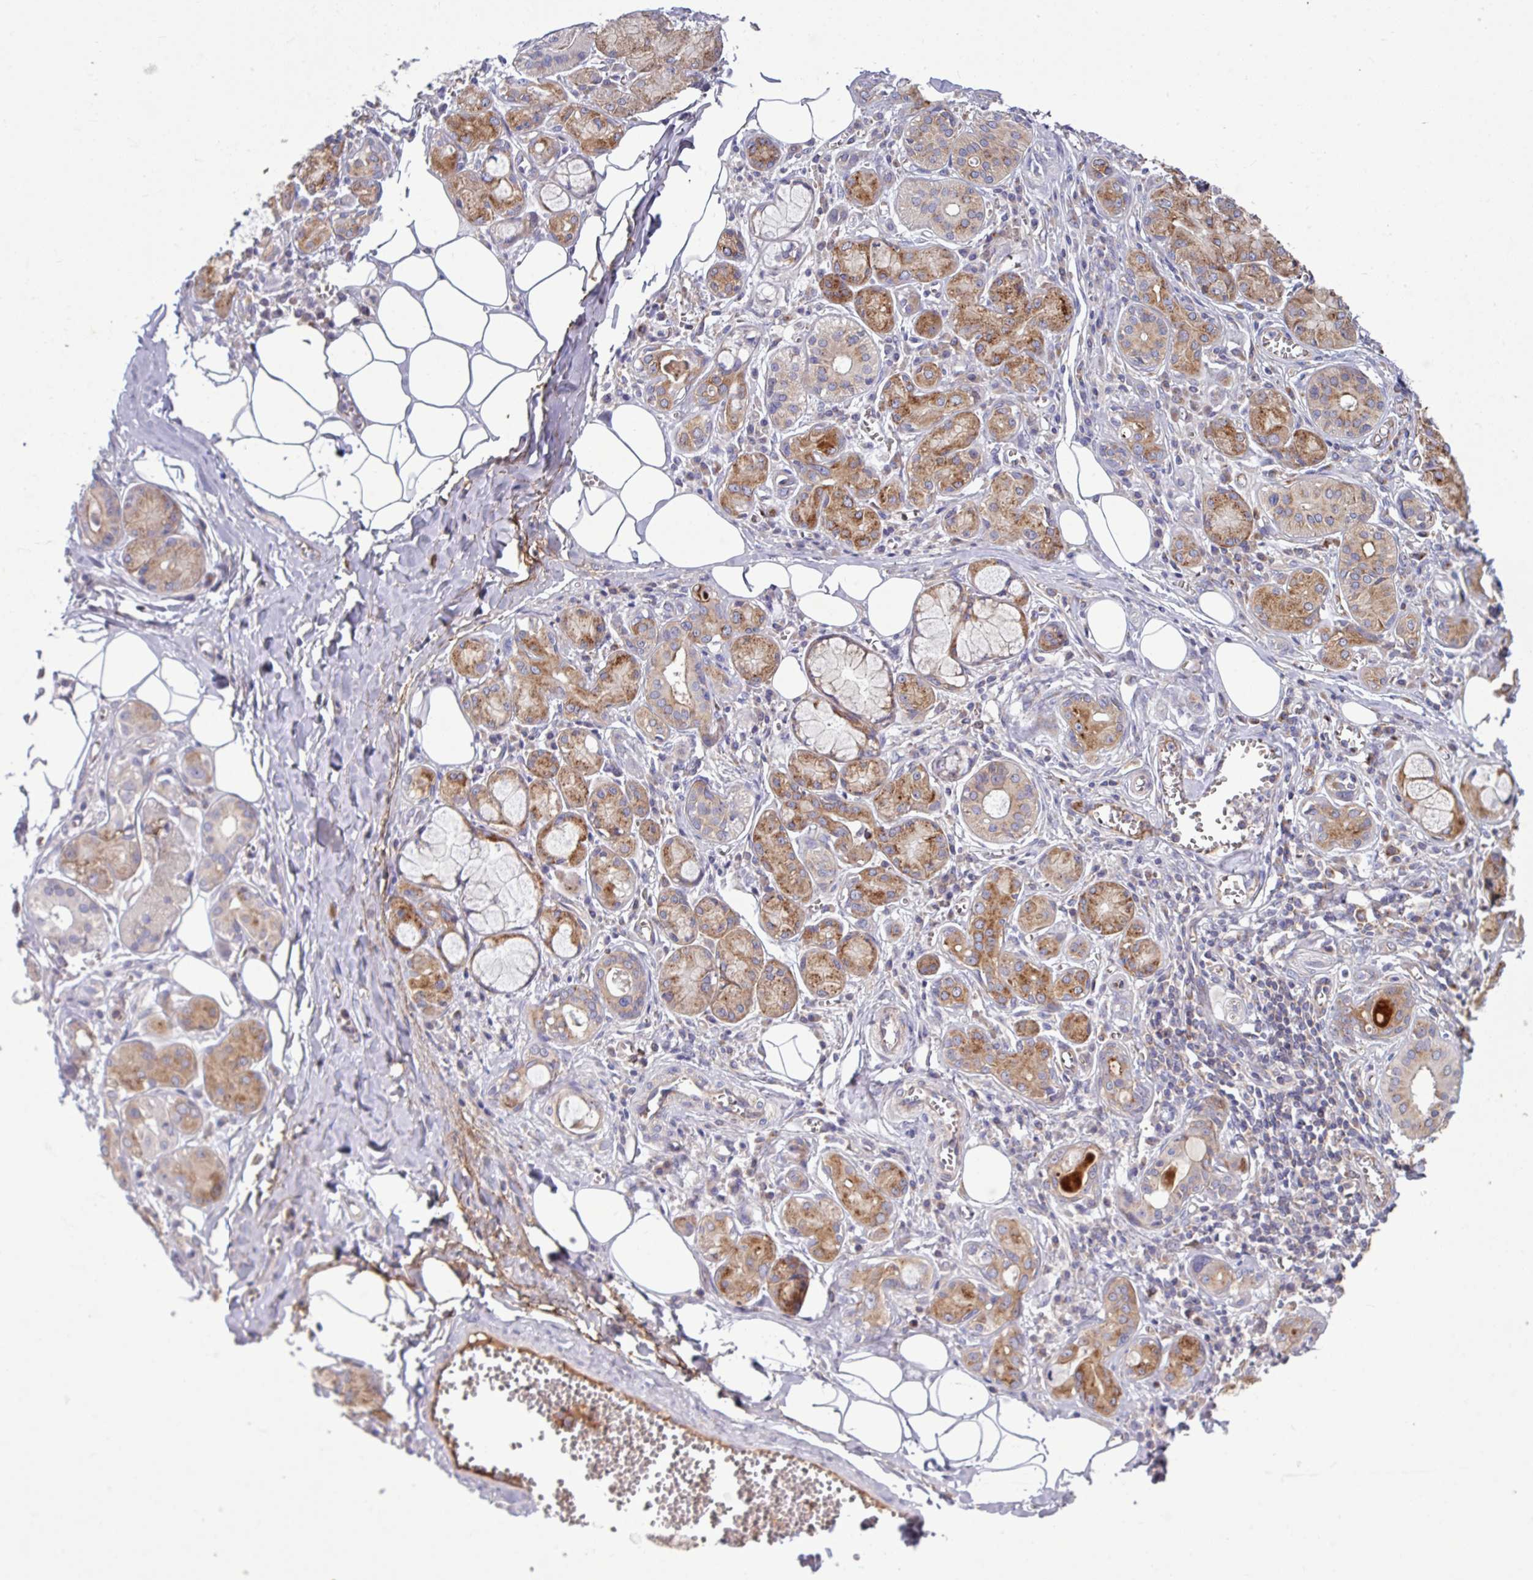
{"staining": {"intensity": "moderate", "quantity": ">75%", "location": "cytoplasmic/membranous"}, "tissue": "salivary gland", "cell_type": "Glandular cells", "image_type": "normal", "snomed": [{"axis": "morphology", "description": "Normal tissue, NOS"}, {"axis": "topography", "description": "Salivary gland"}], "caption": "IHC image of benign salivary gland: salivary gland stained using IHC displays medium levels of moderate protein expression localized specifically in the cytoplasmic/membranous of glandular cells, appearing as a cytoplasmic/membranous brown color.", "gene": "LSM12", "patient": {"sex": "male", "age": 74}}